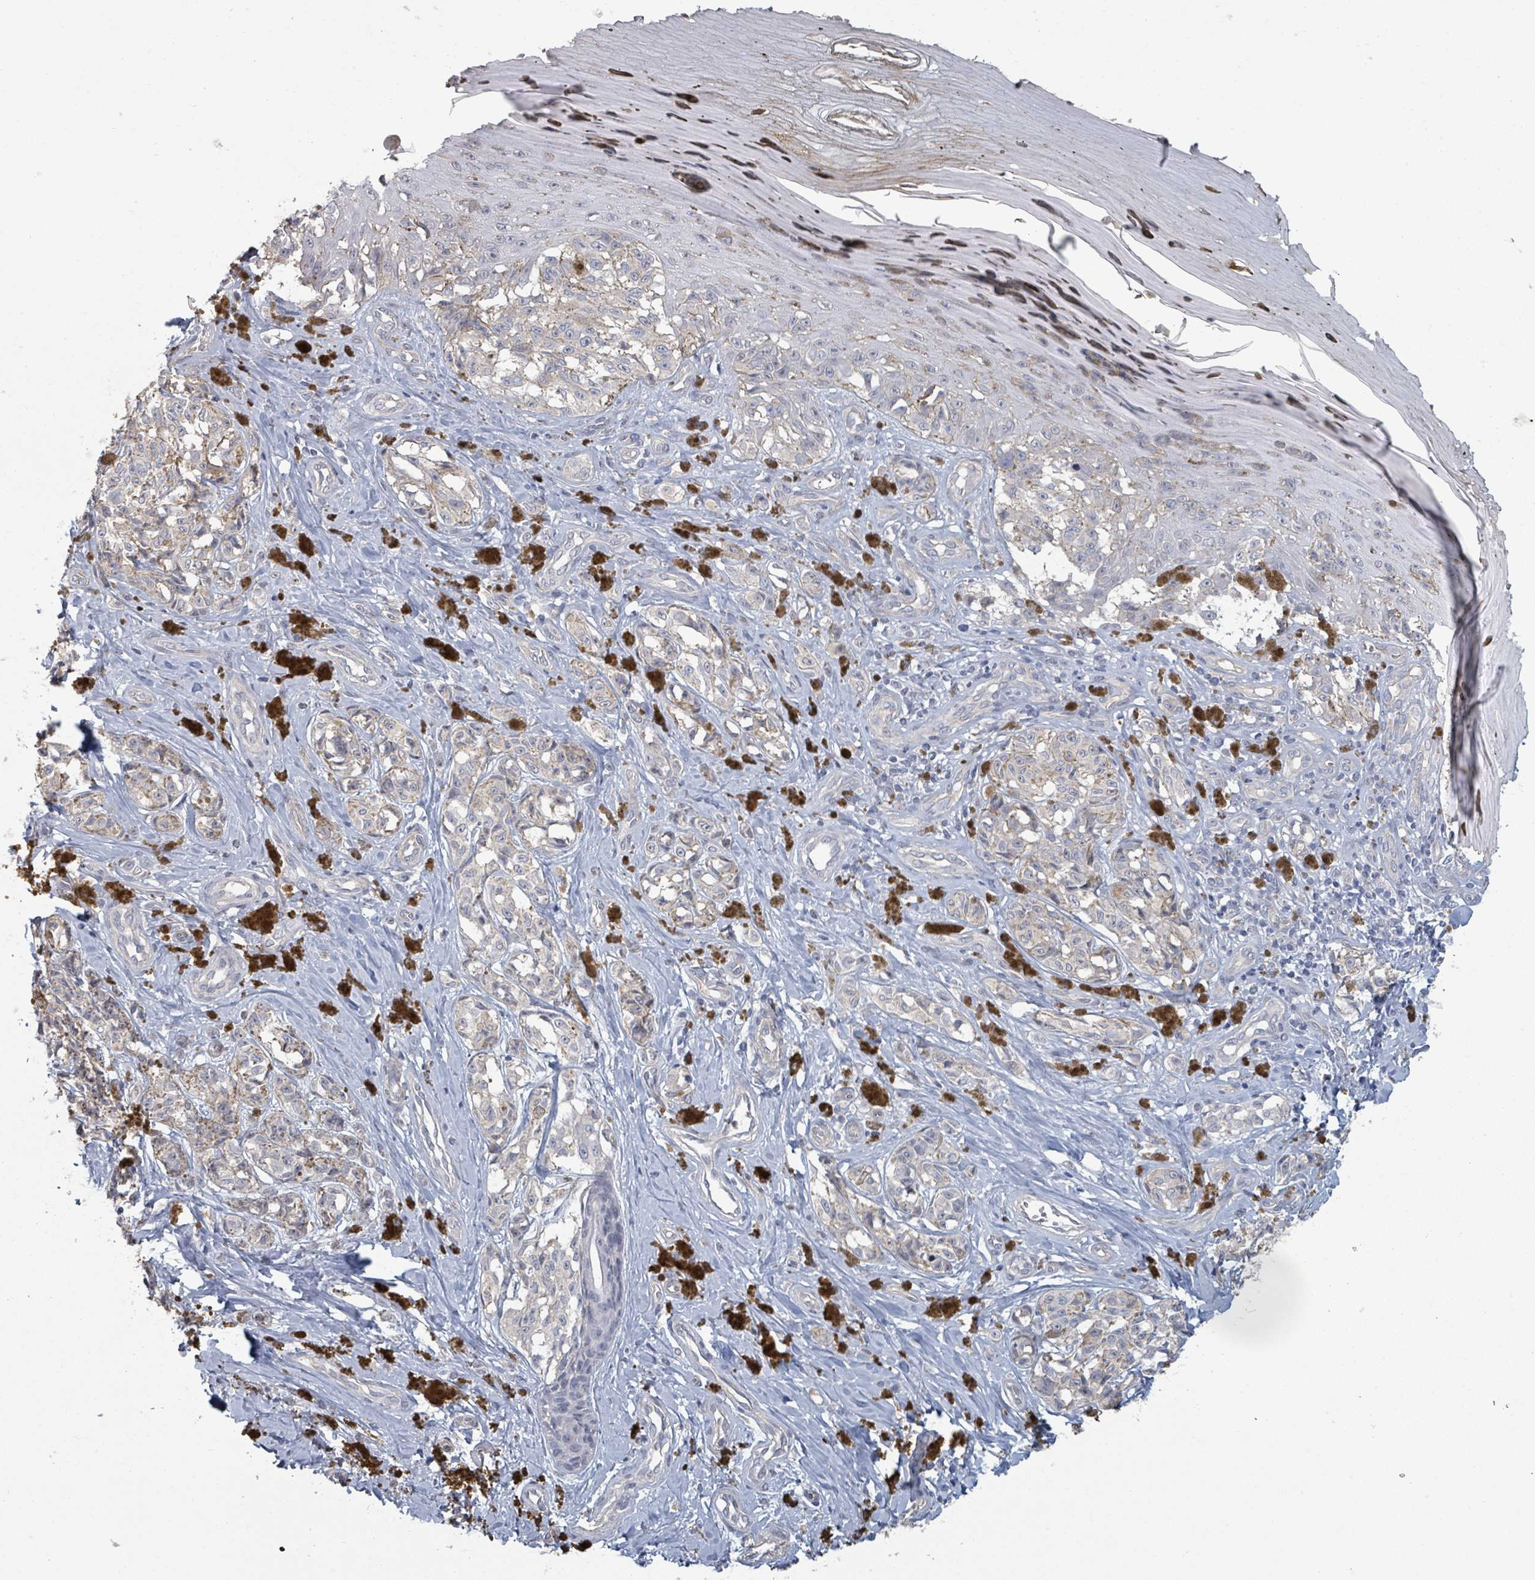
{"staining": {"intensity": "weak", "quantity": "<25%", "location": "cytoplasmic/membranous"}, "tissue": "melanoma", "cell_type": "Tumor cells", "image_type": "cancer", "snomed": [{"axis": "morphology", "description": "Malignant melanoma, NOS"}, {"axis": "topography", "description": "Skin"}], "caption": "Human malignant melanoma stained for a protein using immunohistochemistry (IHC) displays no staining in tumor cells.", "gene": "PLAUR", "patient": {"sex": "female", "age": 65}}